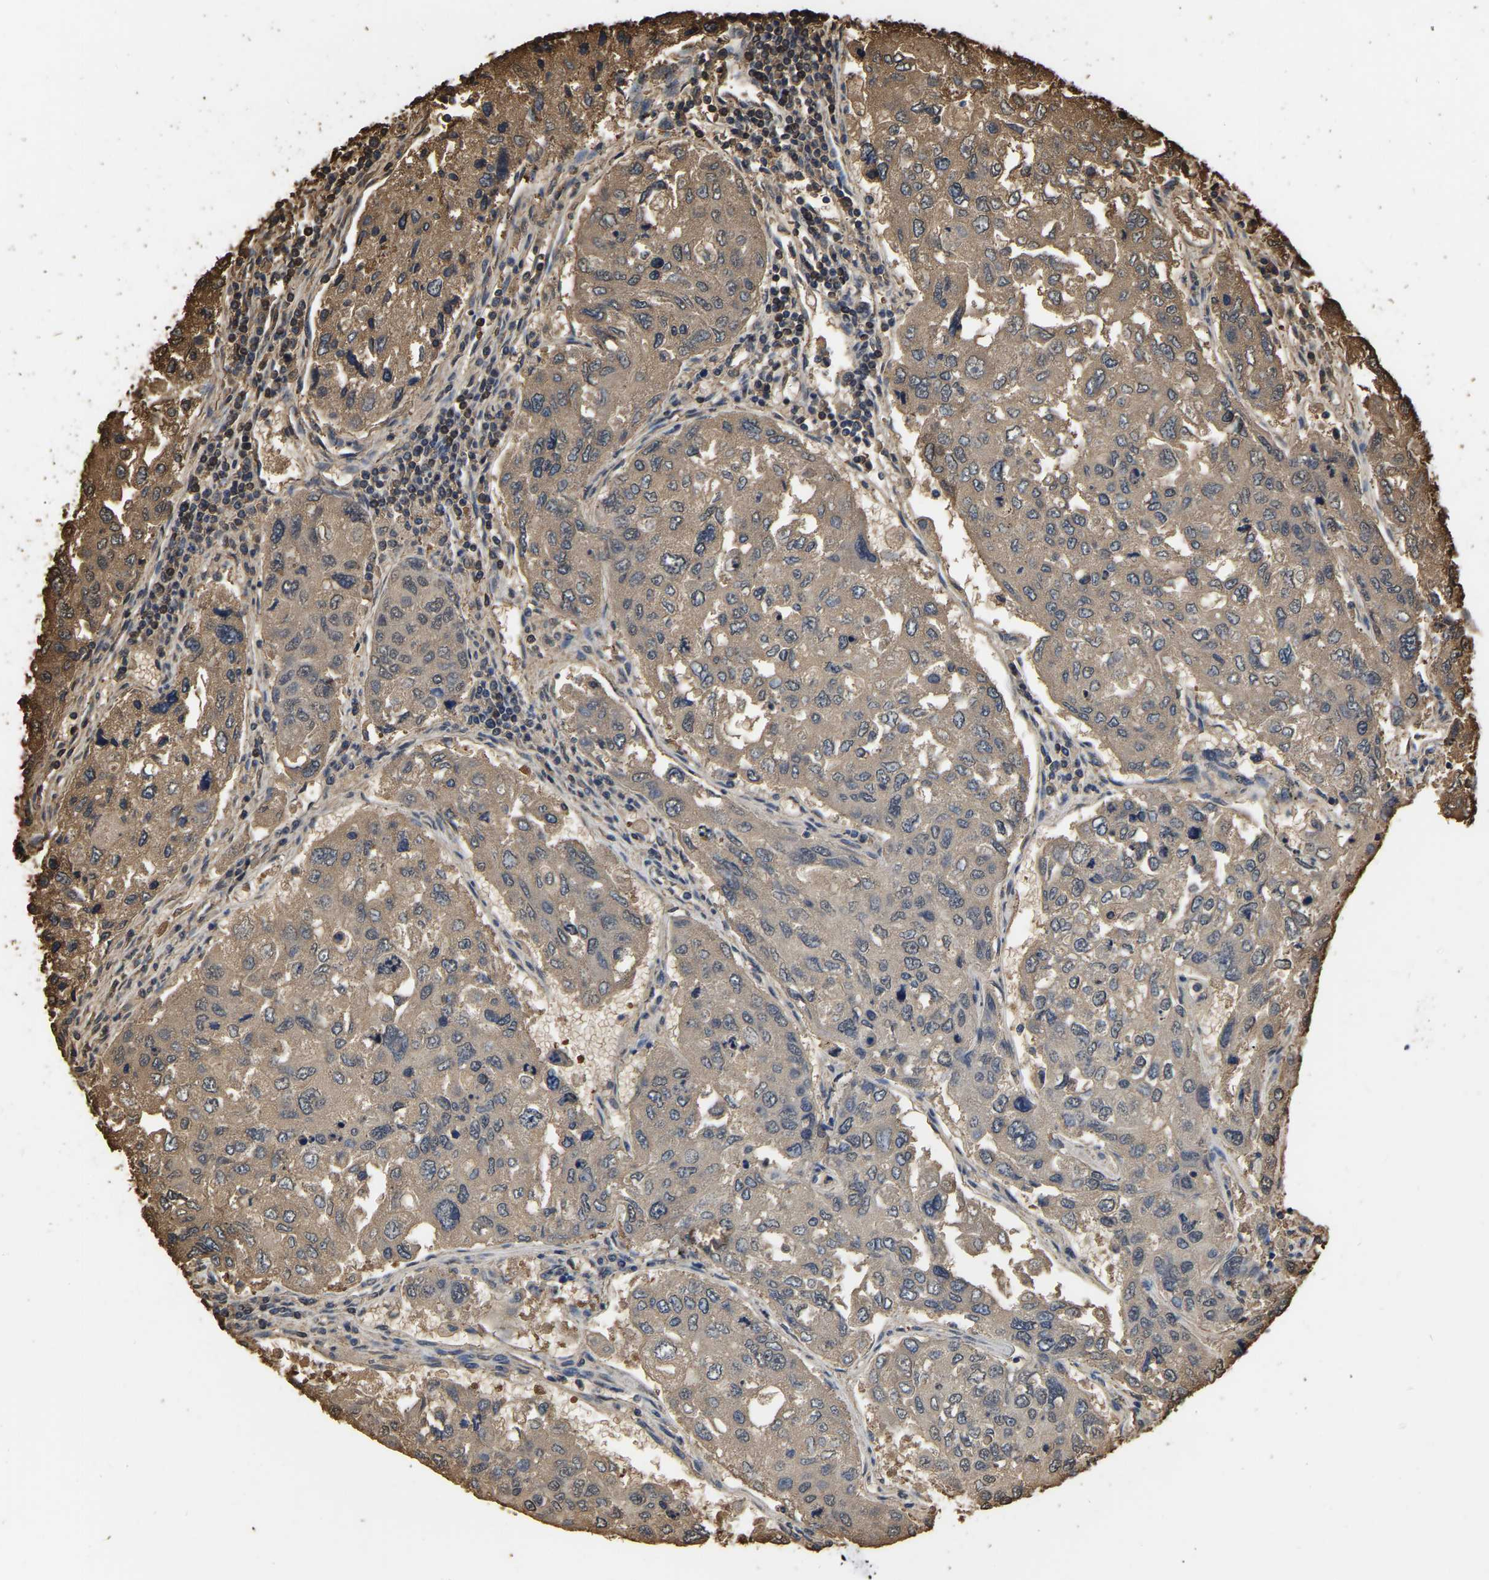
{"staining": {"intensity": "moderate", "quantity": ">75%", "location": "cytoplasmic/membranous"}, "tissue": "urothelial cancer", "cell_type": "Tumor cells", "image_type": "cancer", "snomed": [{"axis": "morphology", "description": "Urothelial carcinoma, High grade"}, {"axis": "topography", "description": "Lymph node"}, {"axis": "topography", "description": "Urinary bladder"}], "caption": "High-grade urothelial carcinoma stained with DAB immunohistochemistry exhibits medium levels of moderate cytoplasmic/membranous staining in approximately >75% of tumor cells.", "gene": "LDHB", "patient": {"sex": "male", "age": 51}}